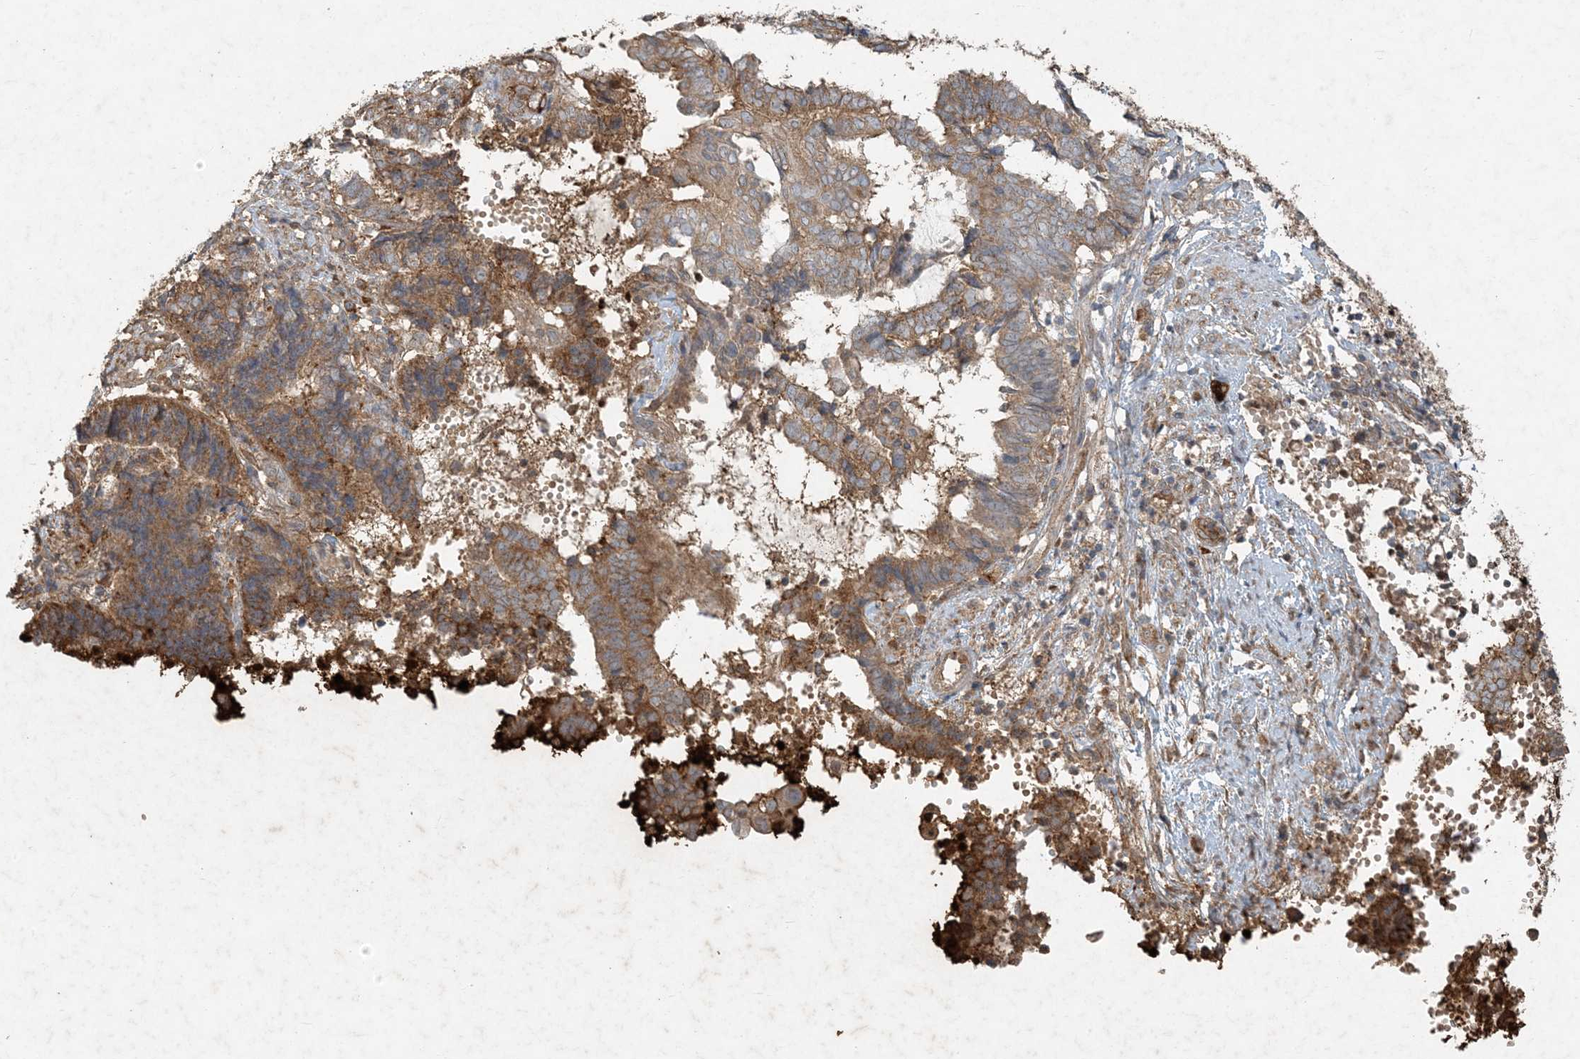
{"staining": {"intensity": "moderate", "quantity": ">75%", "location": "cytoplasmic/membranous"}, "tissue": "endometrial cancer", "cell_type": "Tumor cells", "image_type": "cancer", "snomed": [{"axis": "morphology", "description": "Adenocarcinoma, NOS"}, {"axis": "topography", "description": "Uterus"}, {"axis": "topography", "description": "Endometrium"}], "caption": "Adenocarcinoma (endometrial) stained for a protein exhibits moderate cytoplasmic/membranous positivity in tumor cells. The staining was performed using DAB to visualize the protein expression in brown, while the nuclei were stained in blue with hematoxylin (Magnification: 20x).", "gene": "MCOLN1", "patient": {"sex": "female", "age": 70}}